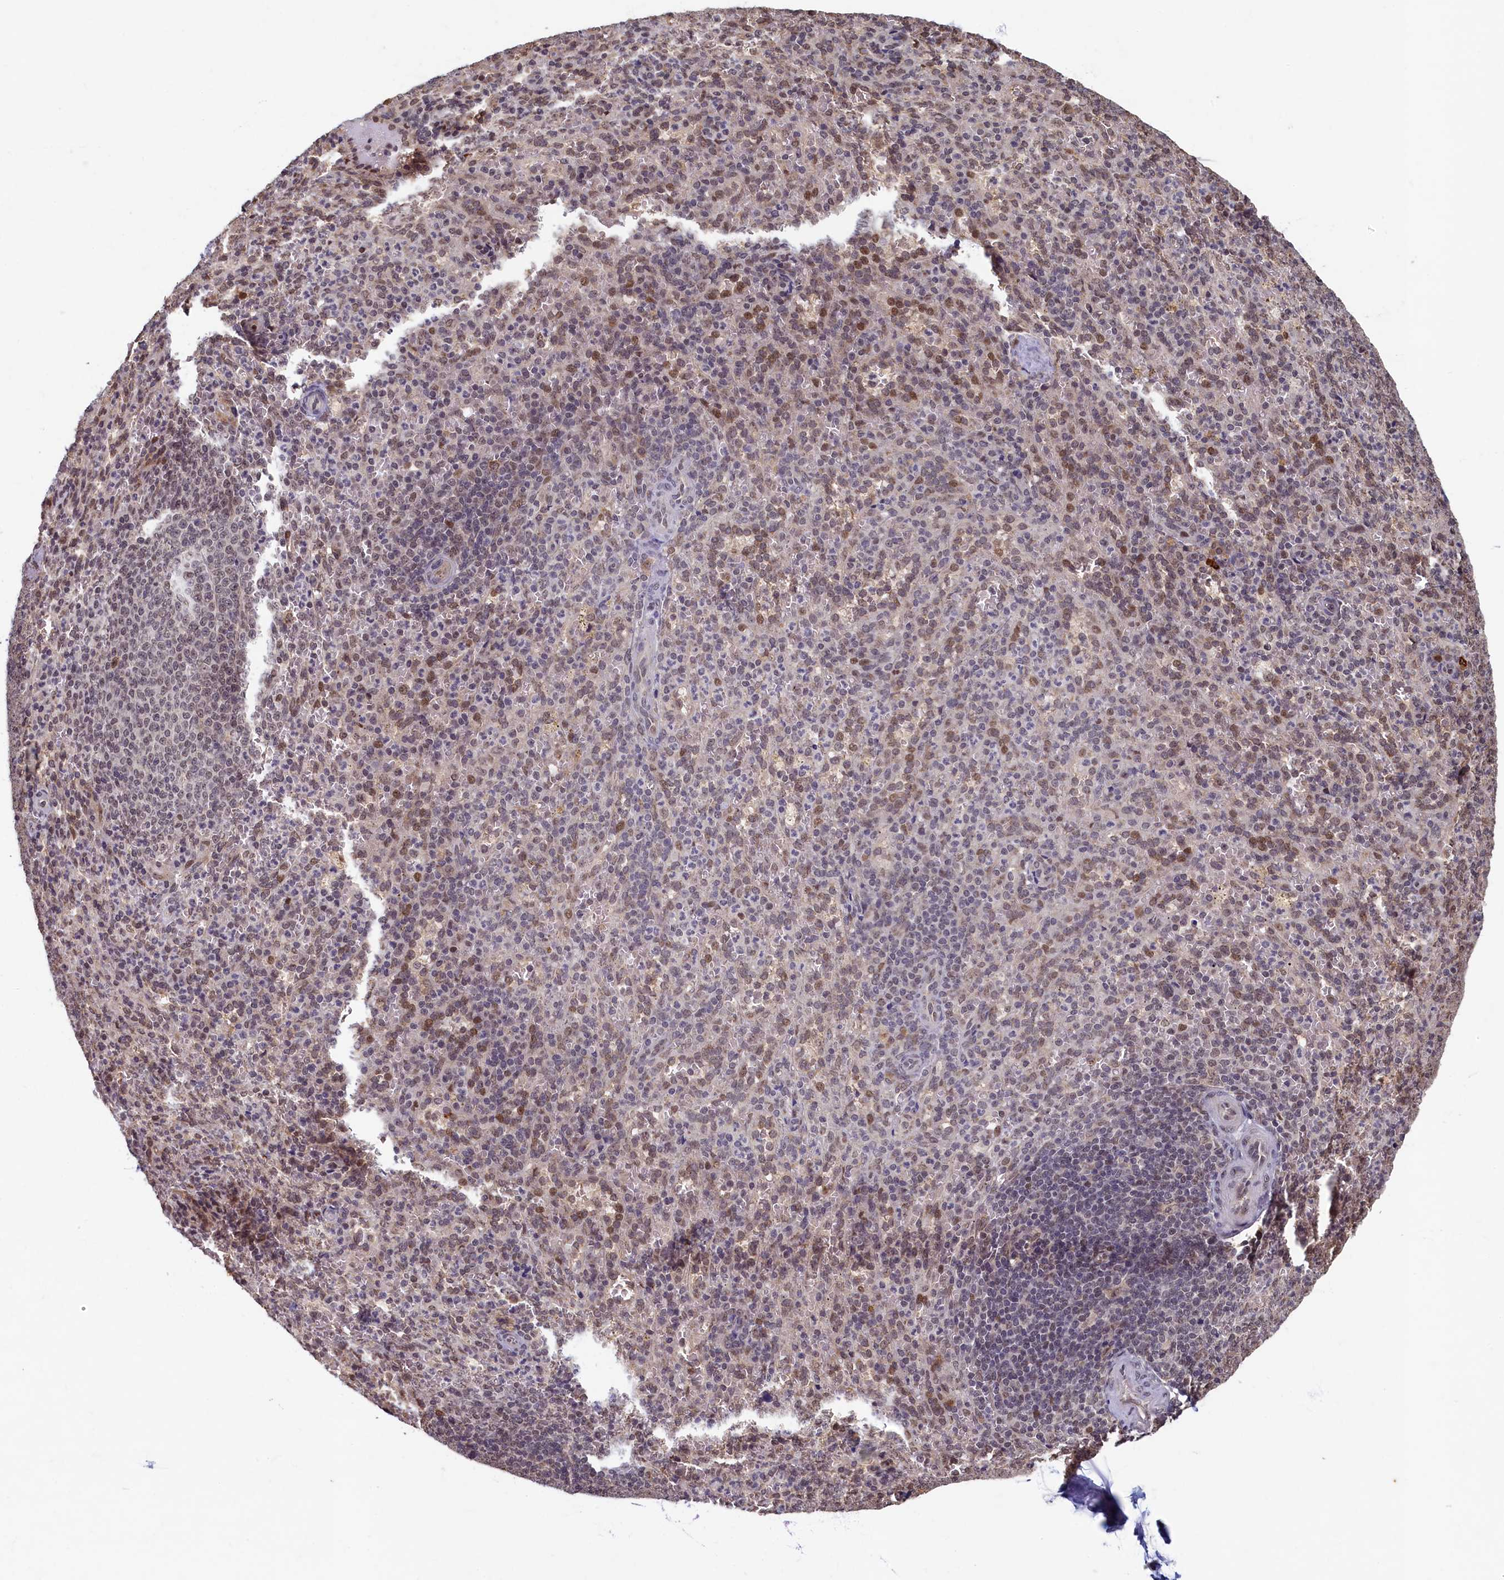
{"staining": {"intensity": "moderate", "quantity": "25%-75%", "location": "nuclear"}, "tissue": "spleen", "cell_type": "Cells in red pulp", "image_type": "normal", "snomed": [{"axis": "morphology", "description": "Normal tissue, NOS"}, {"axis": "topography", "description": "Spleen"}], "caption": "IHC (DAB (3,3'-diaminobenzidine)) staining of benign spleen exhibits moderate nuclear protein staining in about 25%-75% of cells in red pulp. (DAB (3,3'-diaminobenzidine) IHC with brightfield microscopy, high magnification).", "gene": "CKAP2L", "patient": {"sex": "female", "age": 21}}